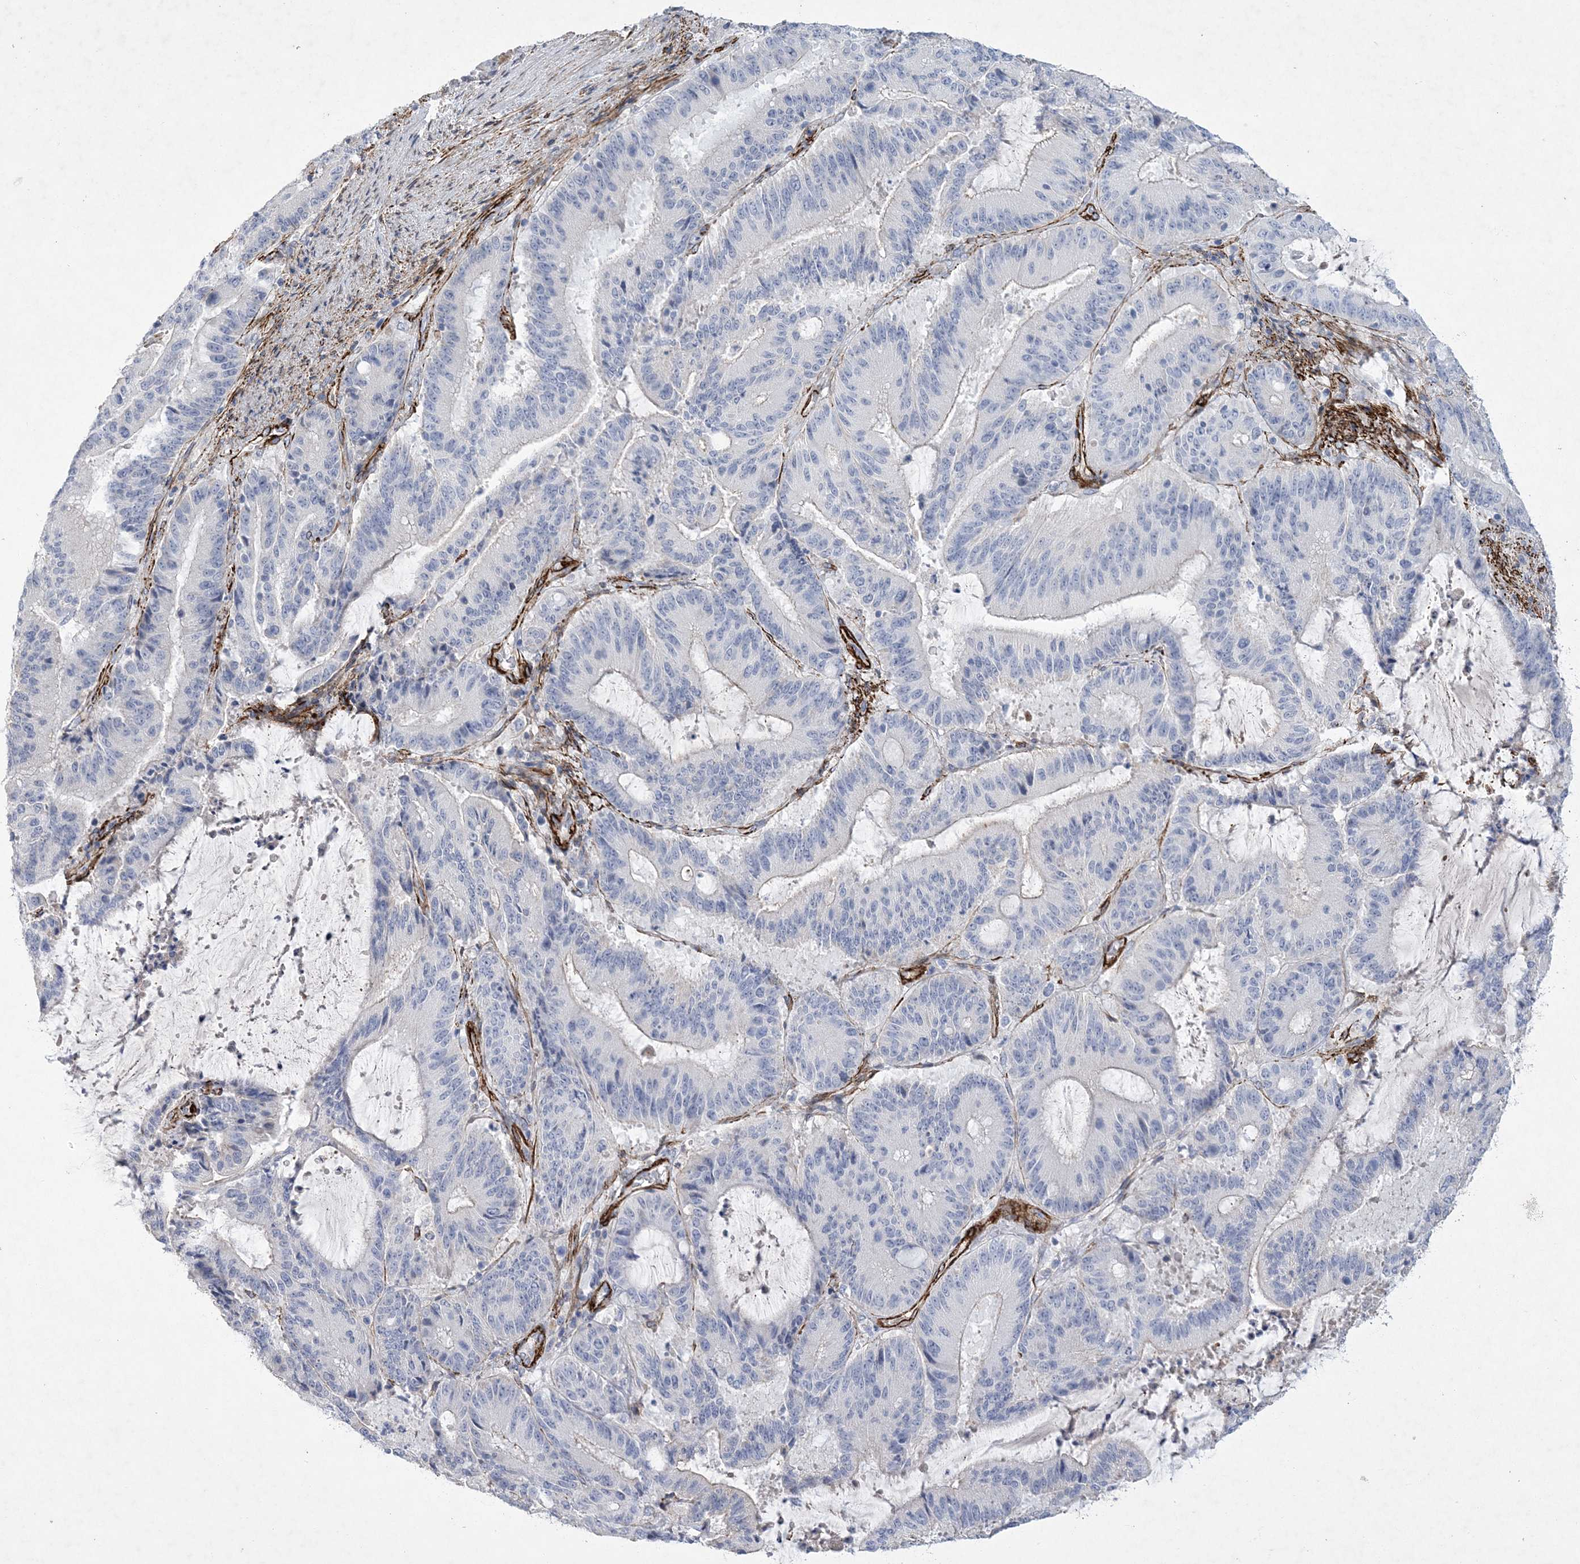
{"staining": {"intensity": "negative", "quantity": "none", "location": "none"}, "tissue": "liver cancer", "cell_type": "Tumor cells", "image_type": "cancer", "snomed": [{"axis": "morphology", "description": "Normal tissue, NOS"}, {"axis": "morphology", "description": "Cholangiocarcinoma"}, {"axis": "topography", "description": "Liver"}, {"axis": "topography", "description": "Peripheral nerve tissue"}], "caption": "Liver cancer (cholangiocarcinoma) was stained to show a protein in brown. There is no significant staining in tumor cells.", "gene": "ARSJ", "patient": {"sex": "female", "age": 73}}